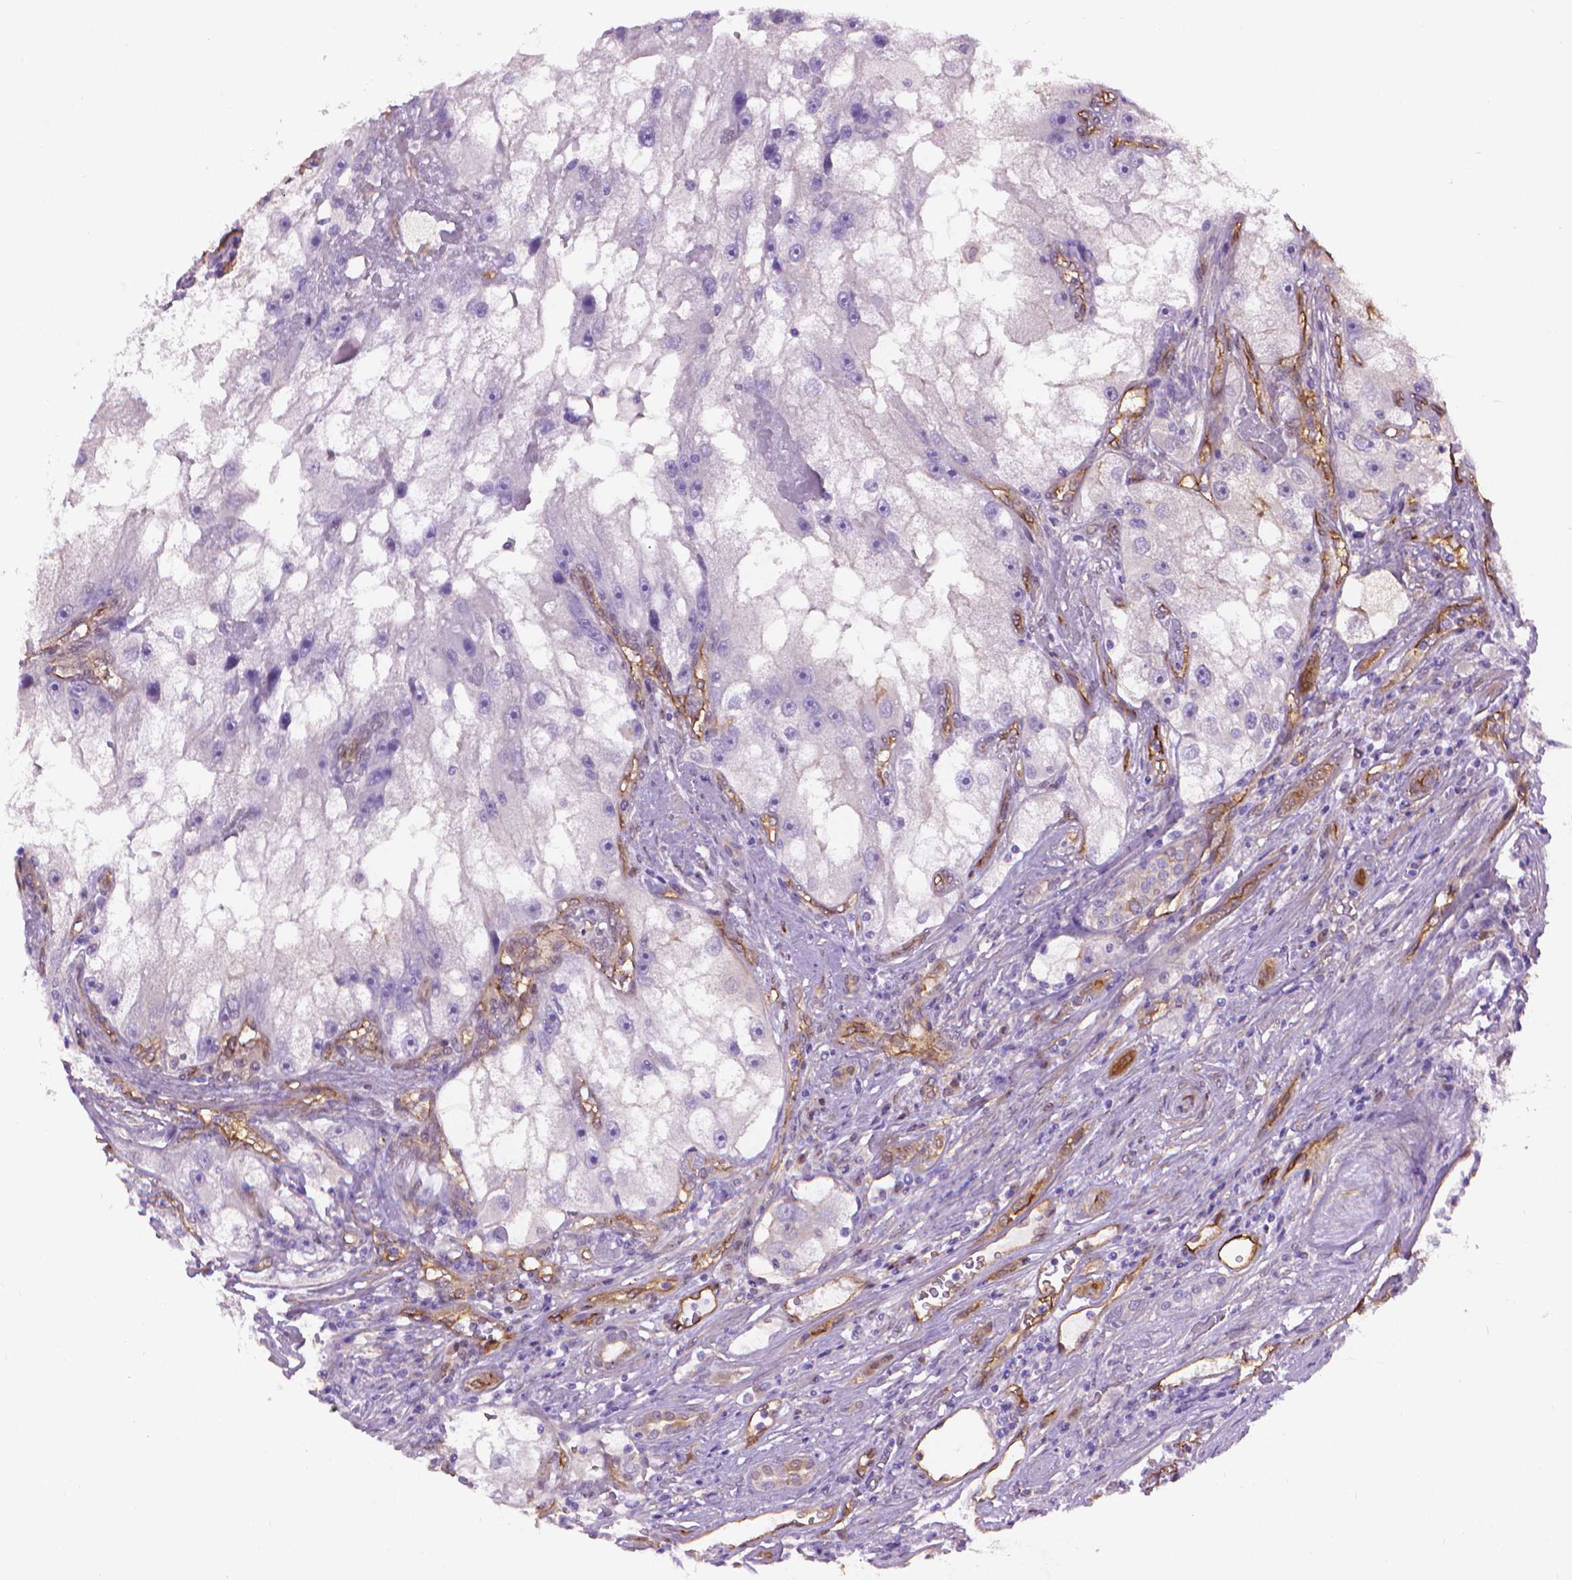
{"staining": {"intensity": "negative", "quantity": "none", "location": "none"}, "tissue": "renal cancer", "cell_type": "Tumor cells", "image_type": "cancer", "snomed": [{"axis": "morphology", "description": "Adenocarcinoma, NOS"}, {"axis": "topography", "description": "Kidney"}], "caption": "Tumor cells show no significant expression in renal cancer (adenocarcinoma).", "gene": "CLIC4", "patient": {"sex": "male", "age": 63}}